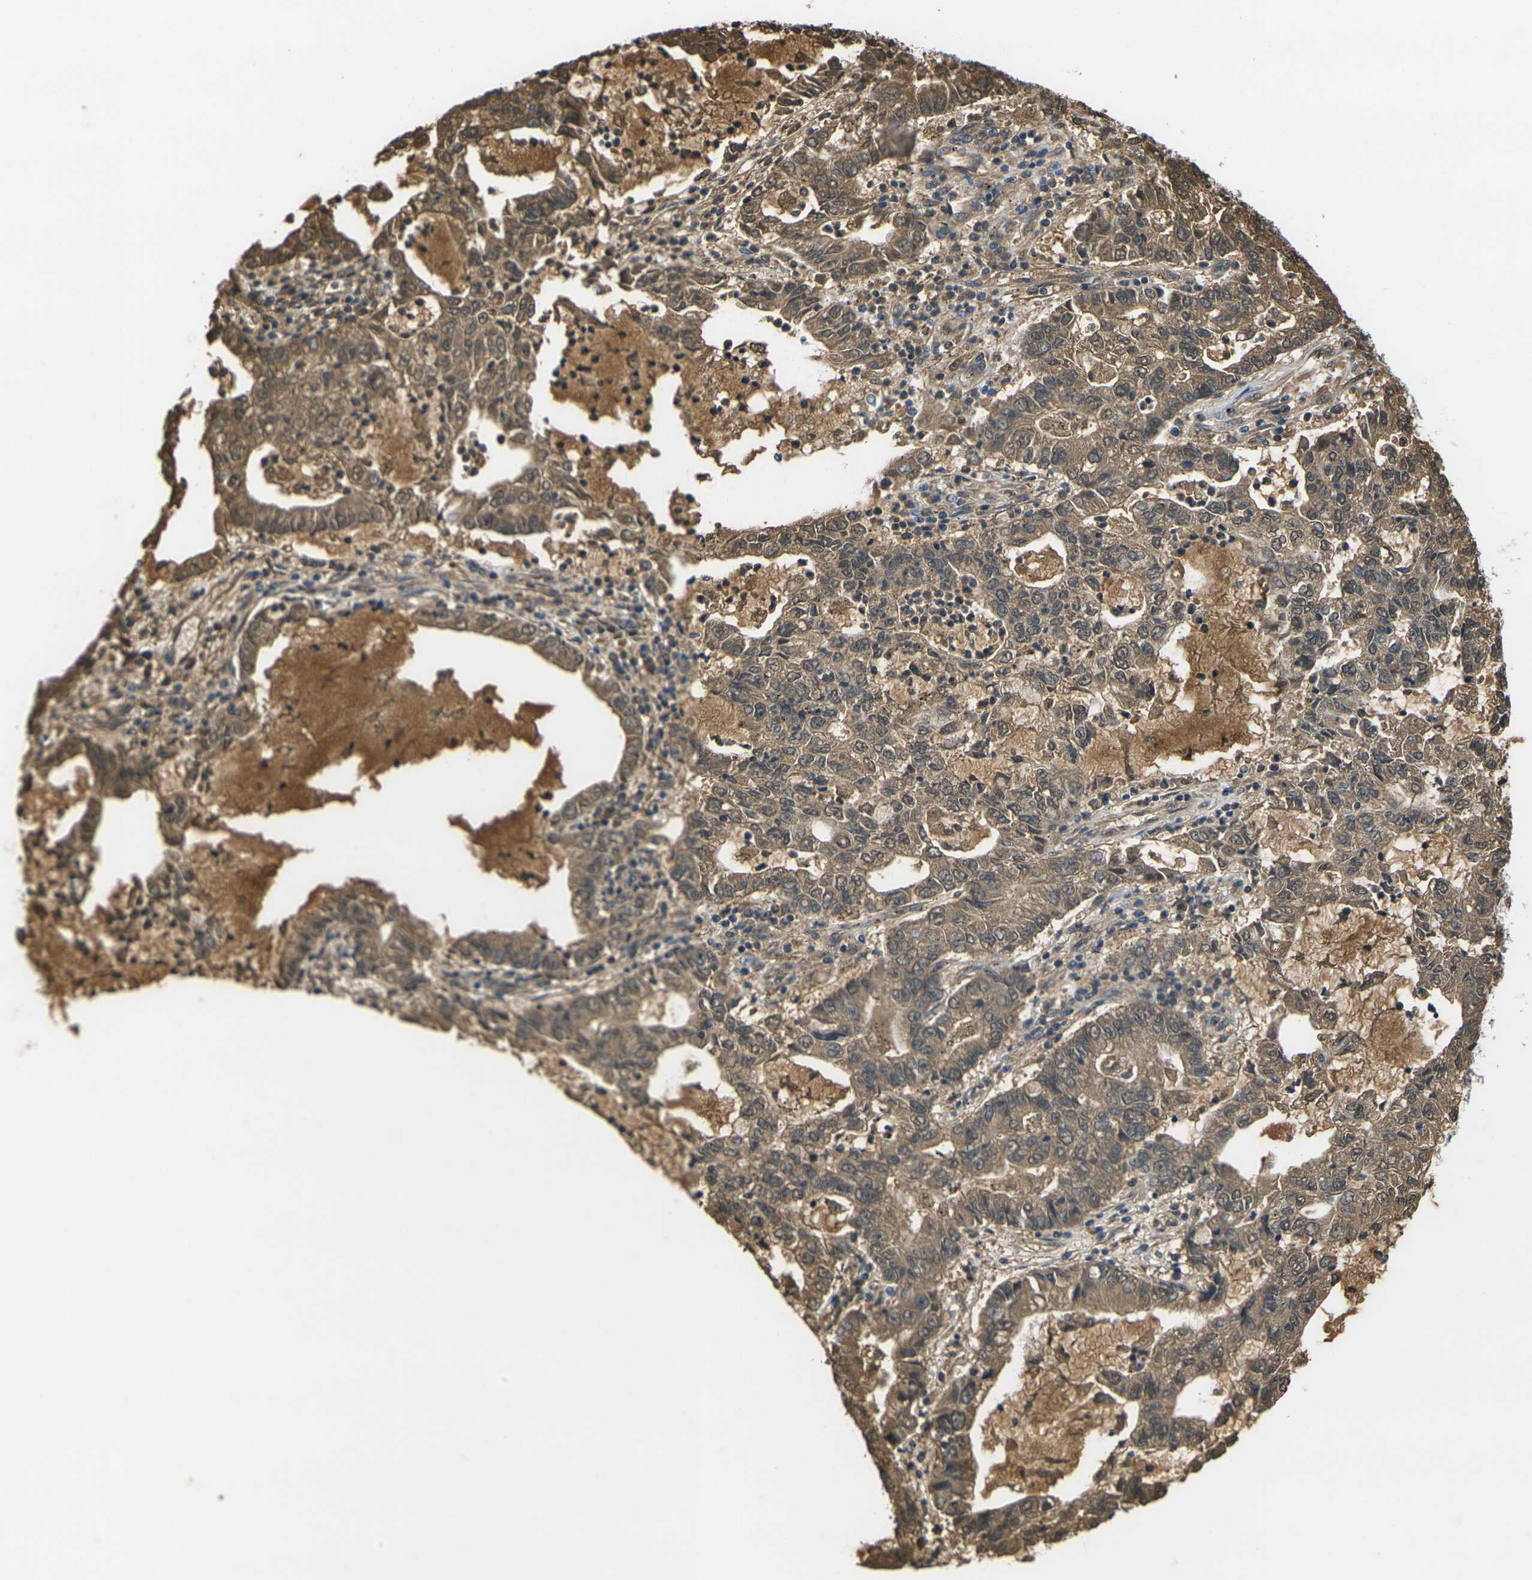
{"staining": {"intensity": "moderate", "quantity": ">75%", "location": "cytoplasmic/membranous"}, "tissue": "lung cancer", "cell_type": "Tumor cells", "image_type": "cancer", "snomed": [{"axis": "morphology", "description": "Adenocarcinoma, NOS"}, {"axis": "topography", "description": "Lung"}], "caption": "Protein positivity by IHC exhibits moderate cytoplasmic/membranous positivity in approximately >75% of tumor cells in adenocarcinoma (lung).", "gene": "GREM2", "patient": {"sex": "female", "age": 51}}